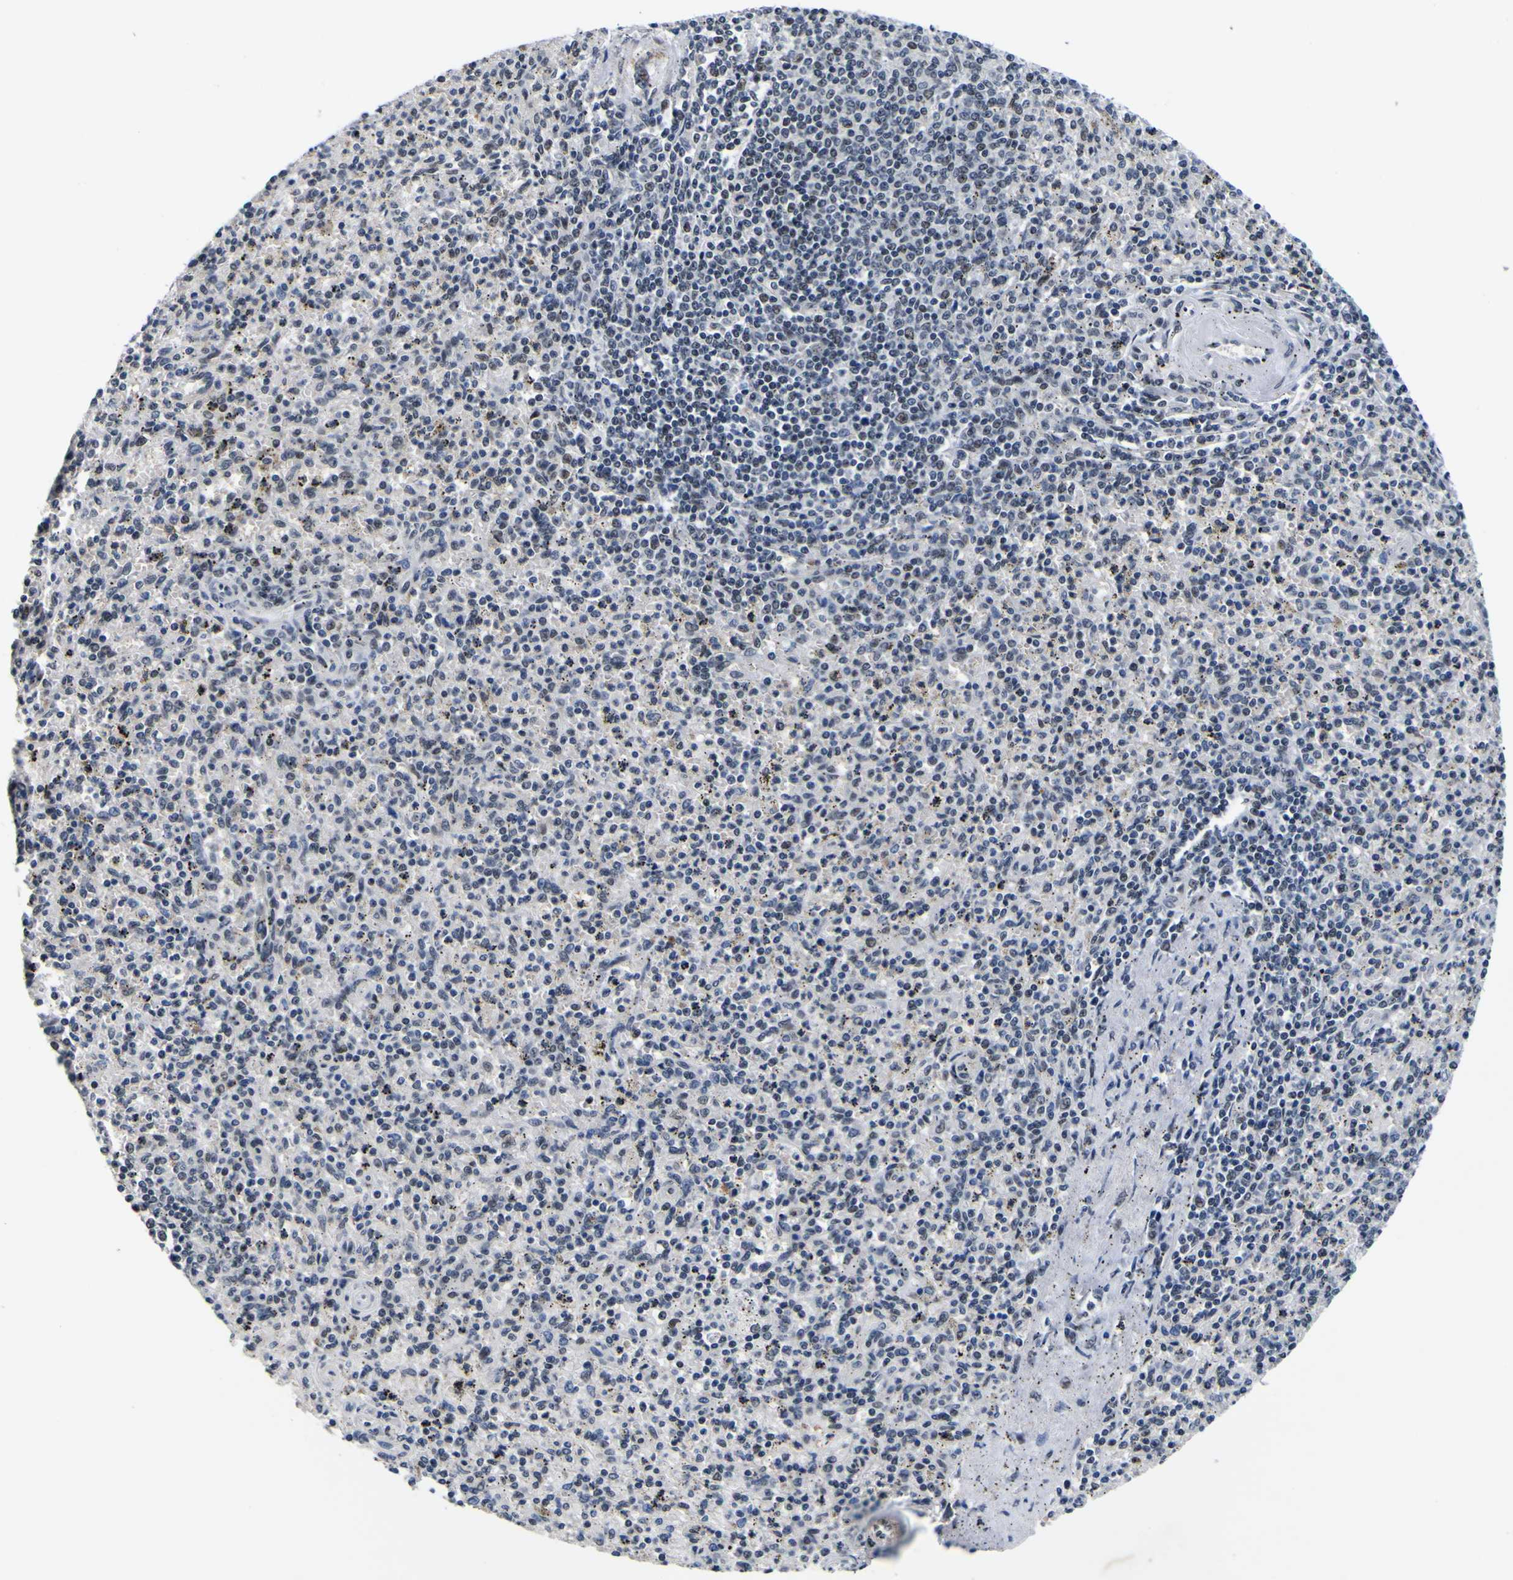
{"staining": {"intensity": "negative", "quantity": "none", "location": "none"}, "tissue": "spleen", "cell_type": "Cells in red pulp", "image_type": "normal", "snomed": [{"axis": "morphology", "description": "Normal tissue, NOS"}, {"axis": "topography", "description": "Spleen"}], "caption": "Protein analysis of benign spleen displays no significant expression in cells in red pulp. (DAB immunohistochemistry visualized using brightfield microscopy, high magnification).", "gene": "CUL4B", "patient": {"sex": "male", "age": 72}}